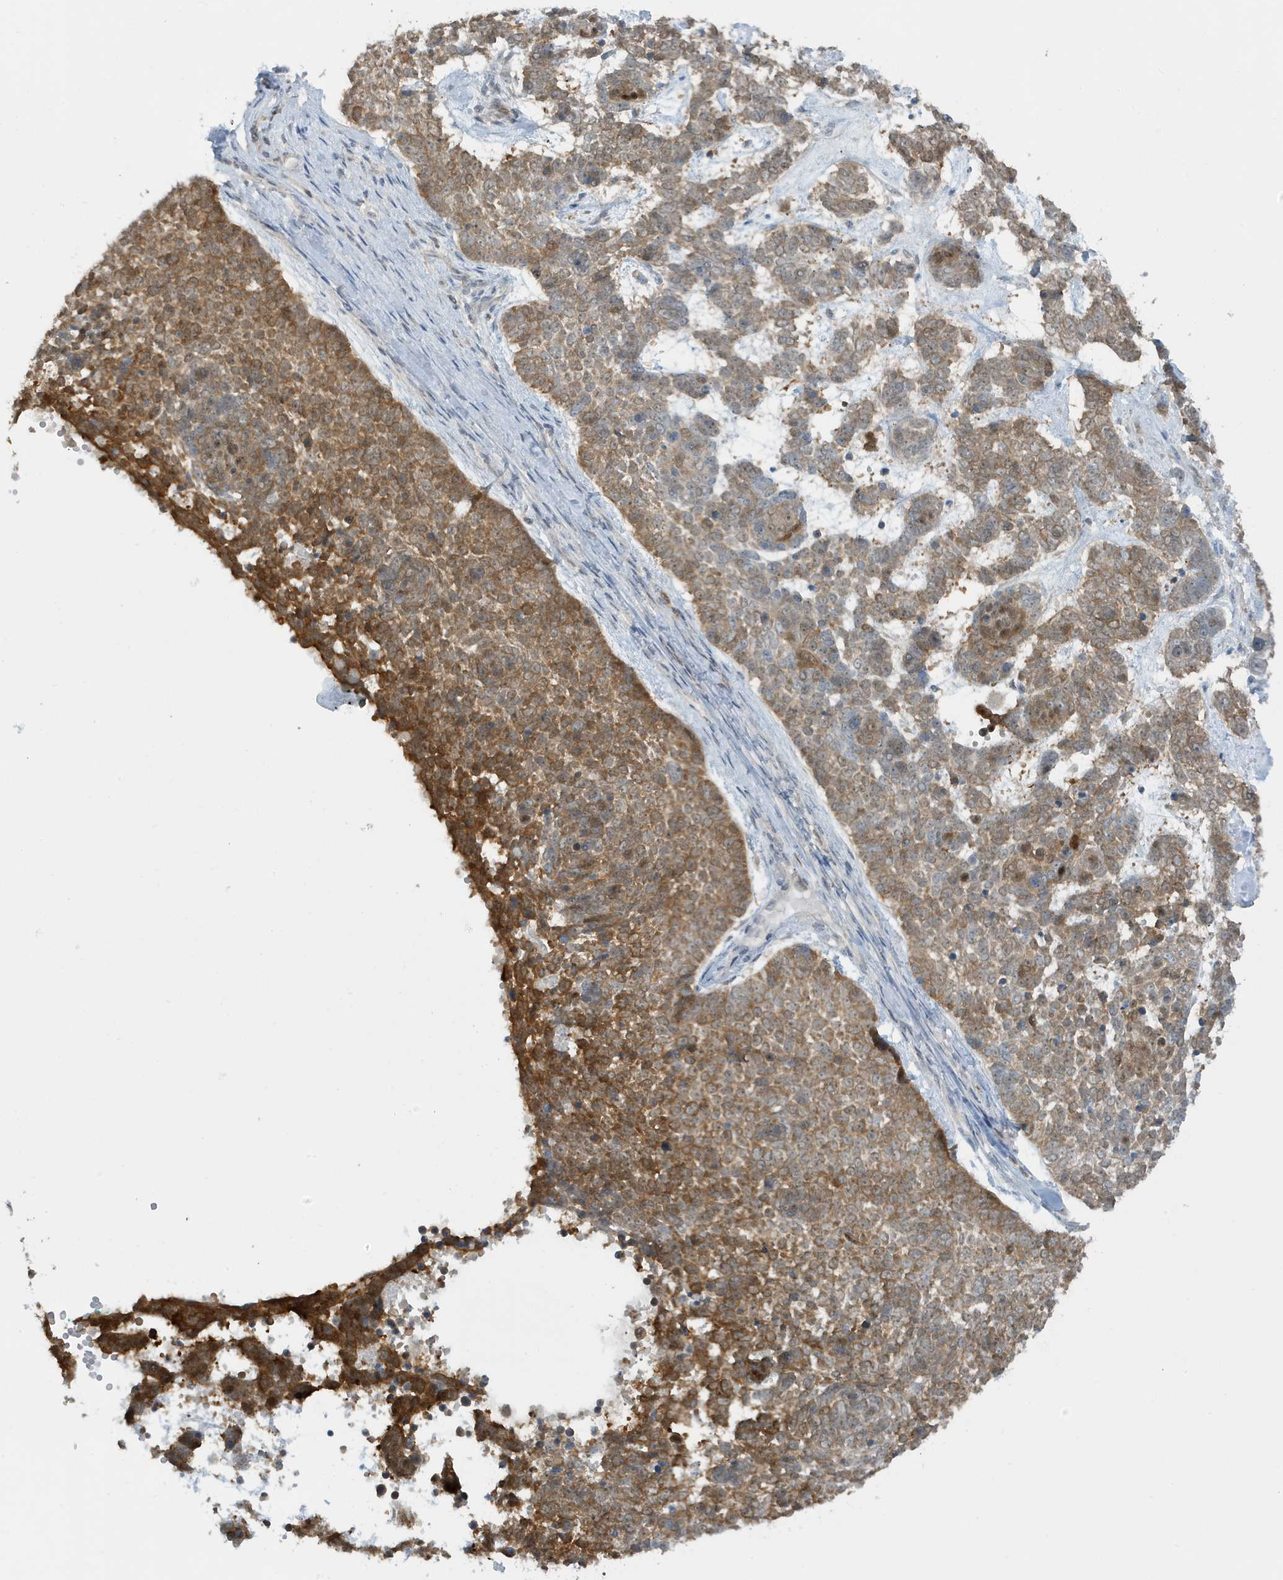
{"staining": {"intensity": "moderate", "quantity": ">75%", "location": "cytoplasmic/membranous"}, "tissue": "skin cancer", "cell_type": "Tumor cells", "image_type": "cancer", "snomed": [{"axis": "morphology", "description": "Basal cell carcinoma"}, {"axis": "topography", "description": "Skin"}], "caption": "About >75% of tumor cells in human basal cell carcinoma (skin) exhibit moderate cytoplasmic/membranous protein staining as visualized by brown immunohistochemical staining.", "gene": "OGA", "patient": {"sex": "female", "age": 81}}